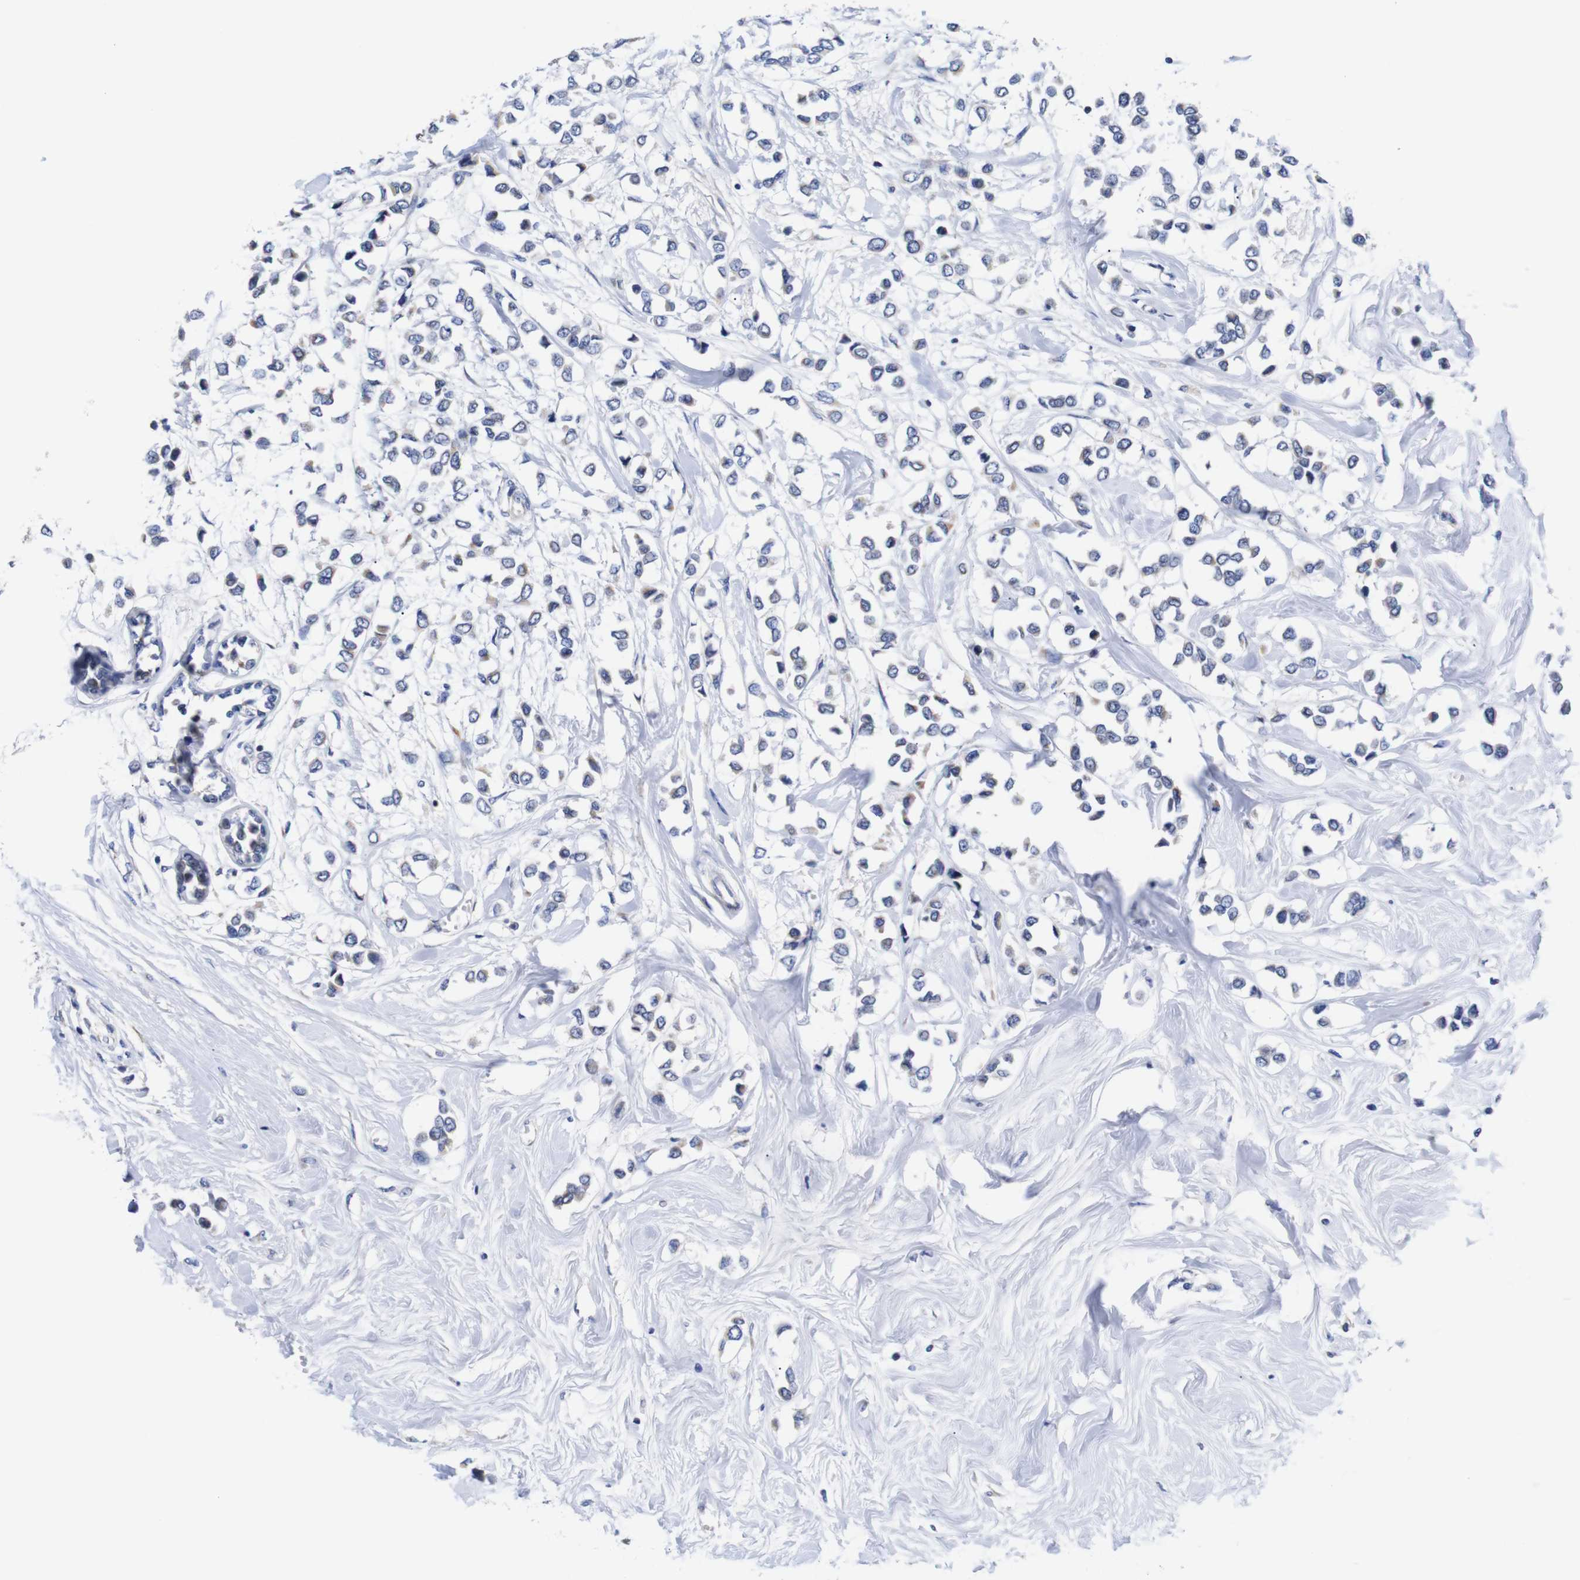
{"staining": {"intensity": "weak", "quantity": "<25%", "location": "cytoplasmic/membranous"}, "tissue": "breast cancer", "cell_type": "Tumor cells", "image_type": "cancer", "snomed": [{"axis": "morphology", "description": "Lobular carcinoma"}, {"axis": "topography", "description": "Breast"}], "caption": "IHC photomicrograph of human breast lobular carcinoma stained for a protein (brown), which demonstrates no positivity in tumor cells.", "gene": "OPN3", "patient": {"sex": "female", "age": 51}}